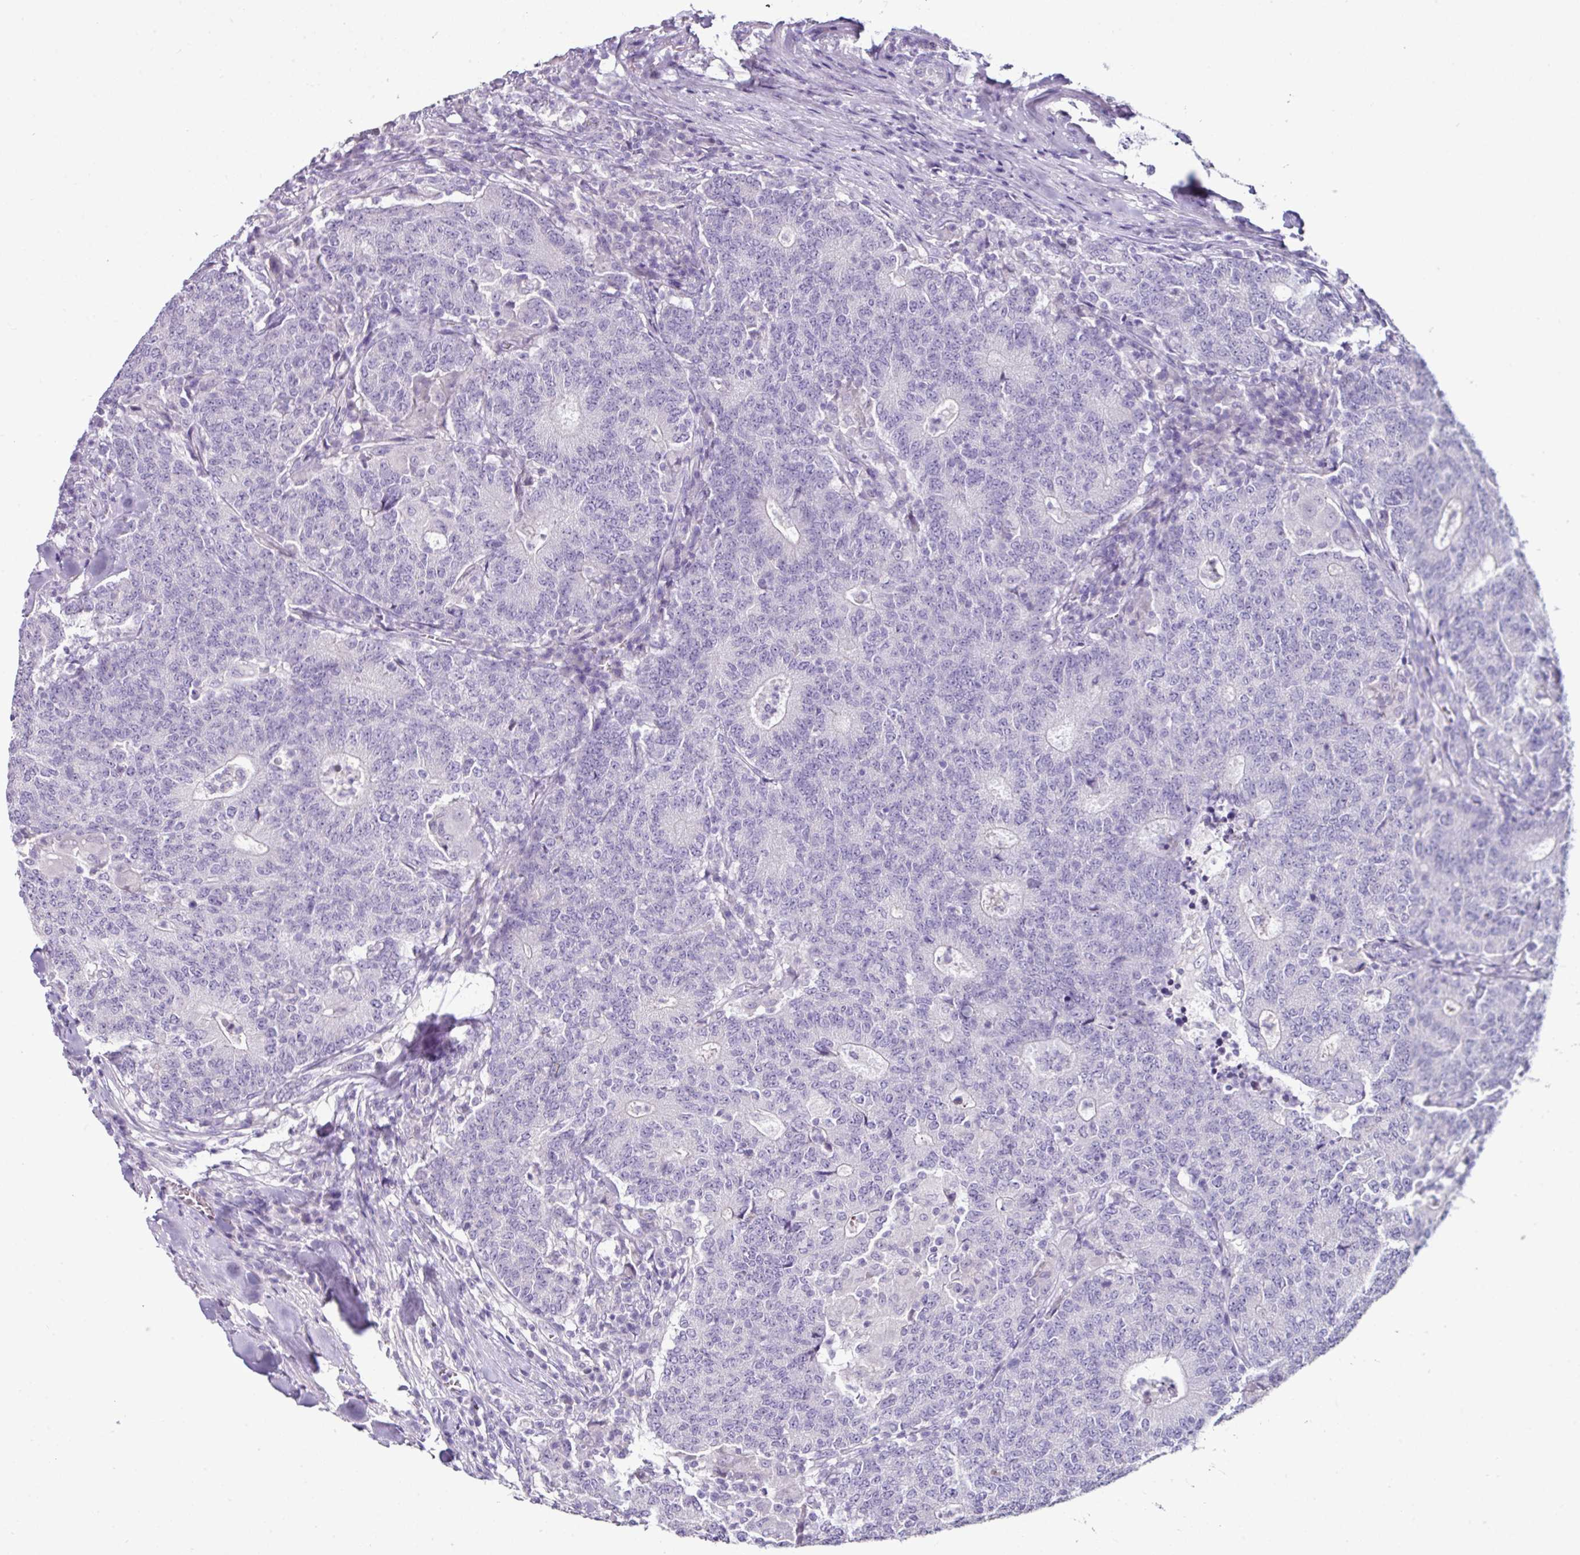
{"staining": {"intensity": "negative", "quantity": "none", "location": "none"}, "tissue": "colorectal cancer", "cell_type": "Tumor cells", "image_type": "cancer", "snomed": [{"axis": "morphology", "description": "Adenocarcinoma, NOS"}, {"axis": "topography", "description": "Colon"}], "caption": "IHC of adenocarcinoma (colorectal) shows no expression in tumor cells.", "gene": "GLP2R", "patient": {"sex": "female", "age": 75}}